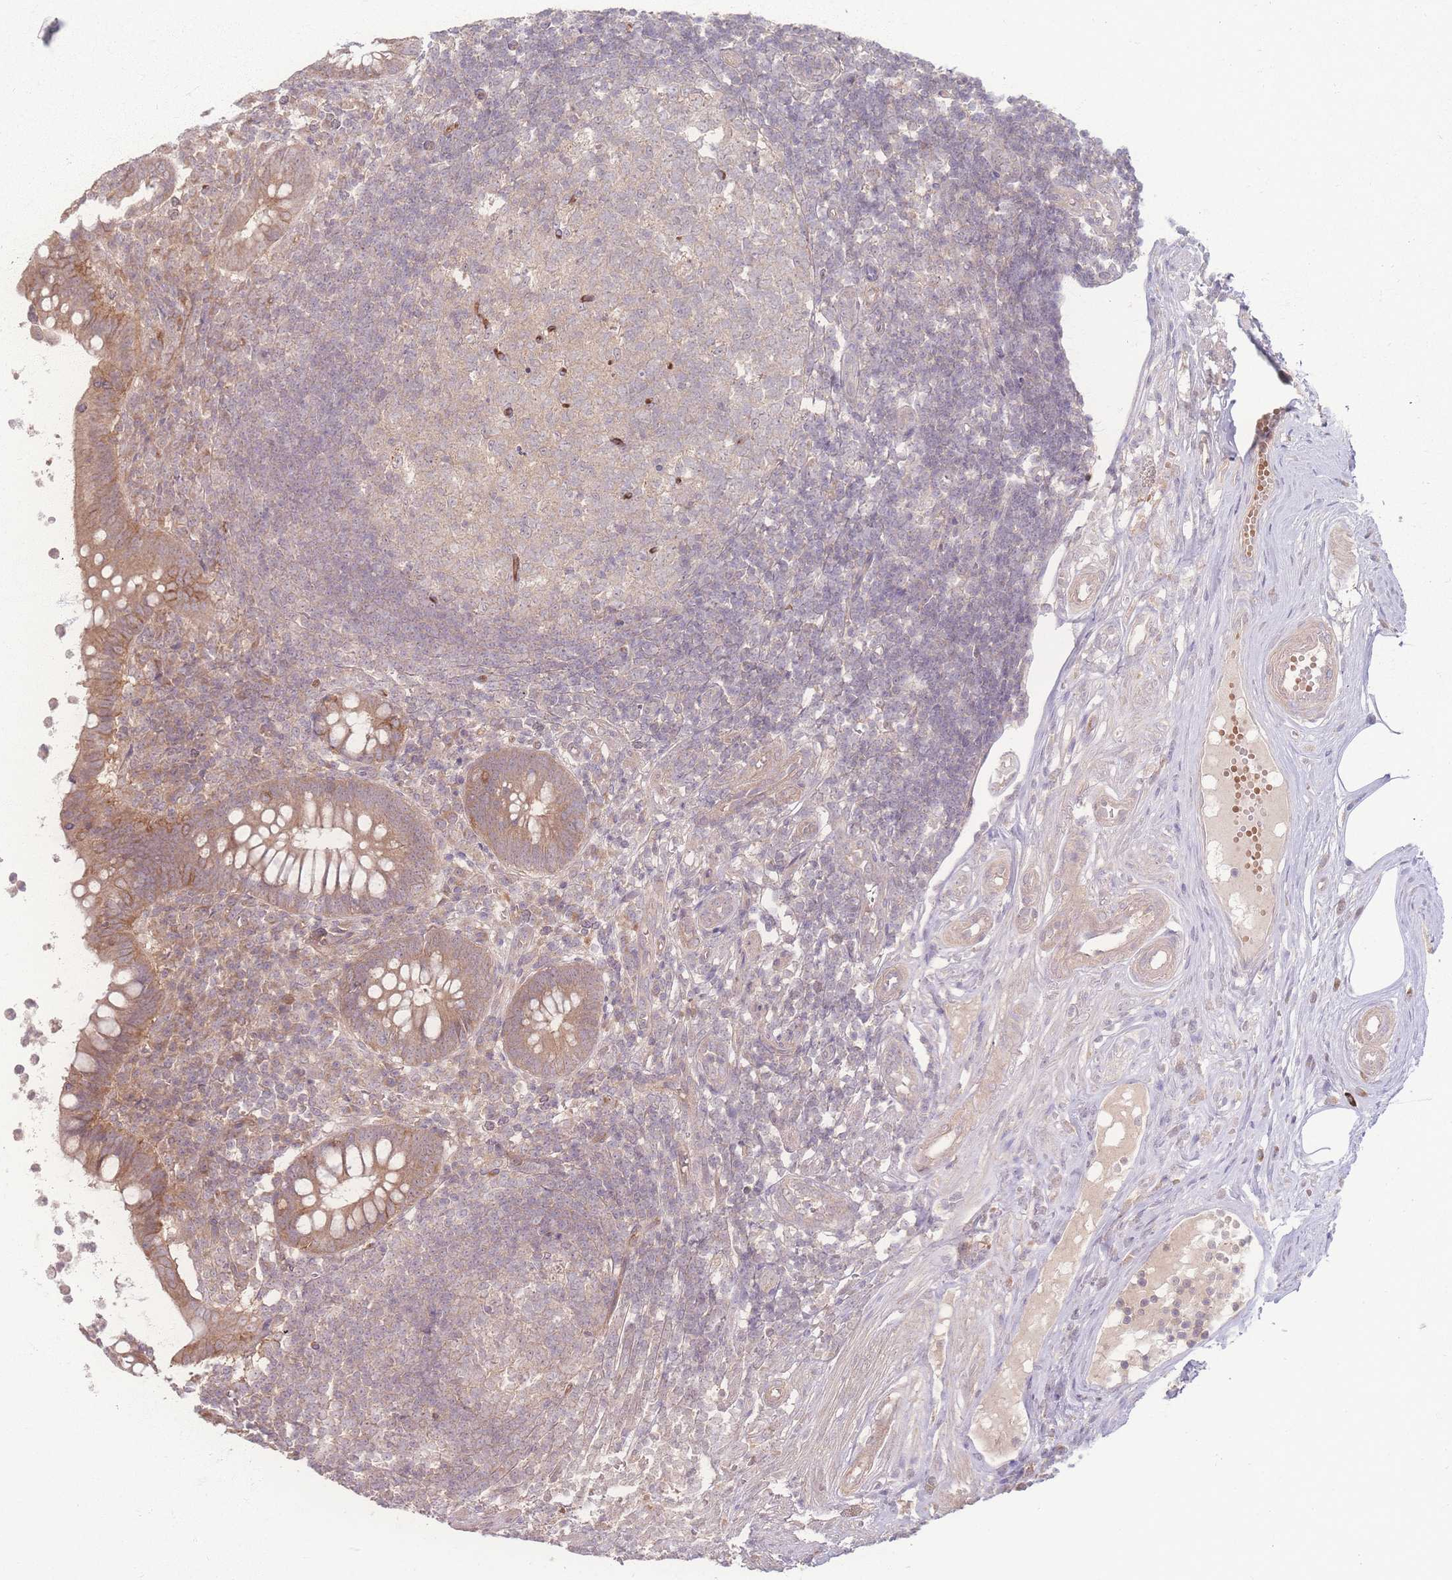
{"staining": {"intensity": "moderate", "quantity": ">75%", "location": "cytoplasmic/membranous"}, "tissue": "appendix", "cell_type": "Glandular cells", "image_type": "normal", "snomed": [{"axis": "morphology", "description": "Normal tissue, NOS"}, {"axis": "topography", "description": "Appendix"}], "caption": "Protein expression analysis of benign human appendix reveals moderate cytoplasmic/membranous staining in about >75% of glandular cells.", "gene": "INSR", "patient": {"sex": "female", "age": 56}}